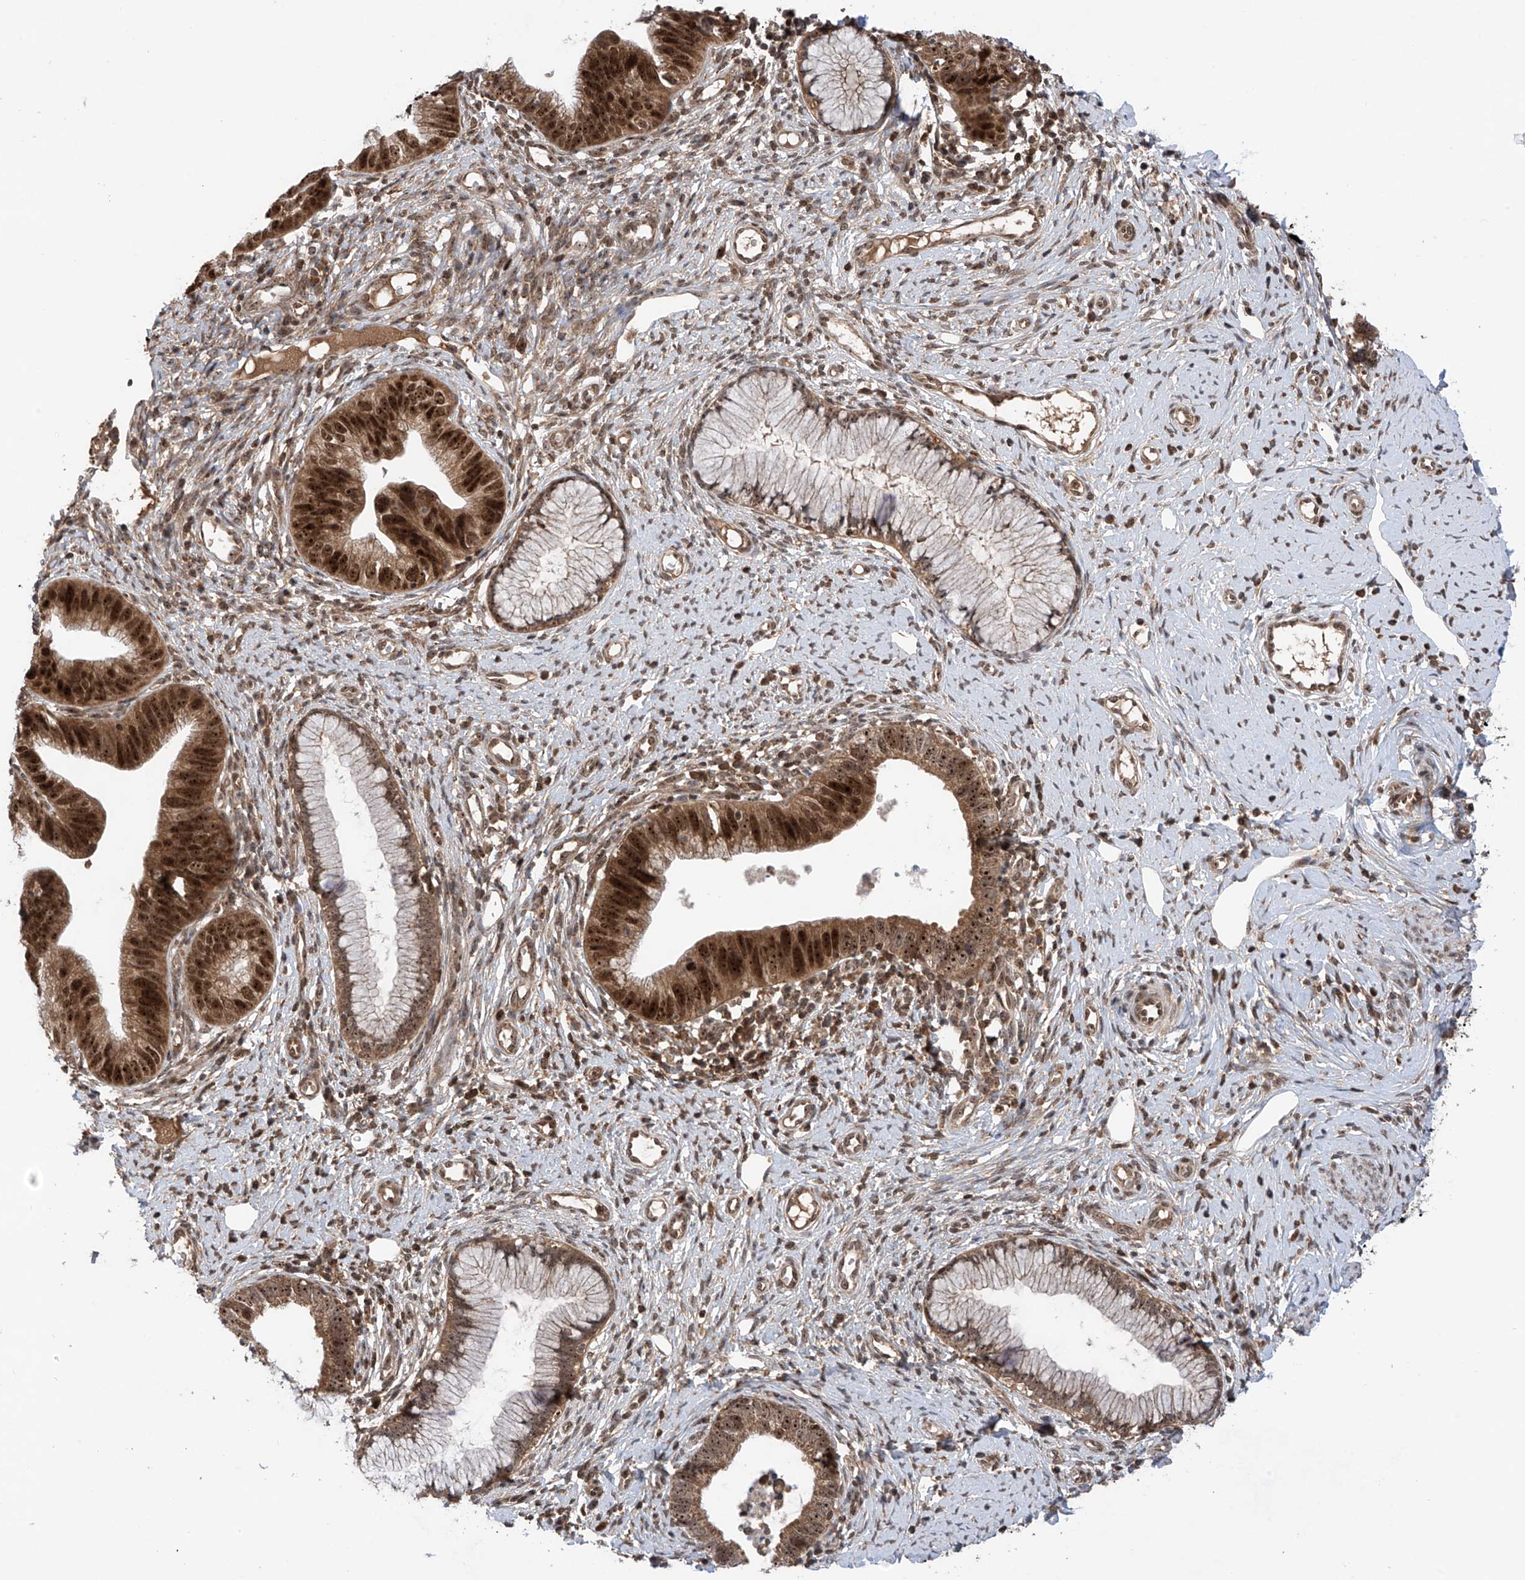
{"staining": {"intensity": "strong", "quantity": ">75%", "location": "cytoplasmic/membranous,nuclear"}, "tissue": "cervical cancer", "cell_type": "Tumor cells", "image_type": "cancer", "snomed": [{"axis": "morphology", "description": "Adenocarcinoma, NOS"}, {"axis": "topography", "description": "Cervix"}], "caption": "Cervical cancer (adenocarcinoma) stained with a brown dye shows strong cytoplasmic/membranous and nuclear positive positivity in approximately >75% of tumor cells.", "gene": "C1orf131", "patient": {"sex": "female", "age": 36}}